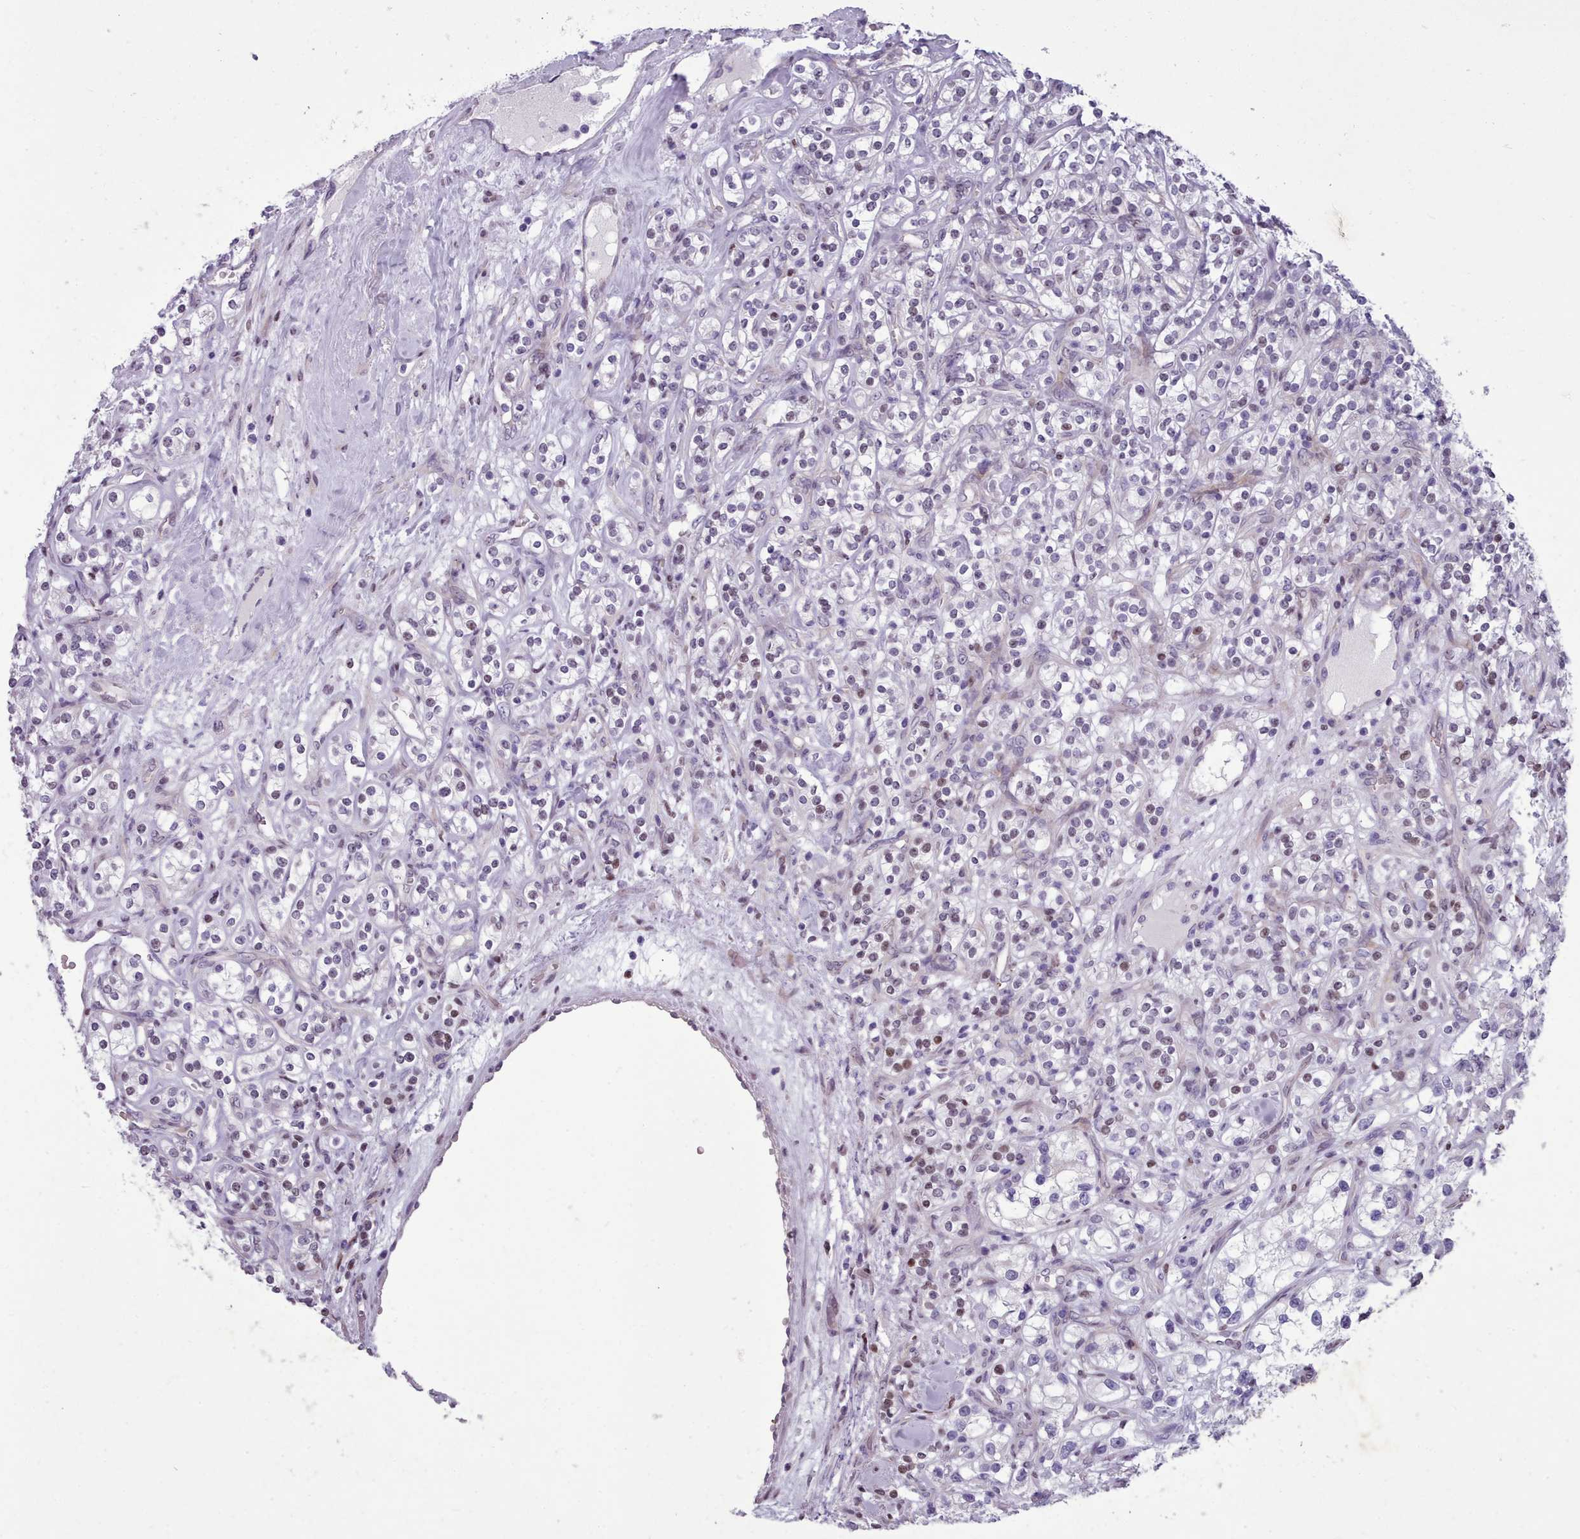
{"staining": {"intensity": "negative", "quantity": "none", "location": "none"}, "tissue": "renal cancer", "cell_type": "Tumor cells", "image_type": "cancer", "snomed": [{"axis": "morphology", "description": "Adenocarcinoma, NOS"}, {"axis": "topography", "description": "Kidney"}], "caption": "Tumor cells show no significant expression in adenocarcinoma (renal).", "gene": "KCNT2", "patient": {"sex": "male", "age": 77}}